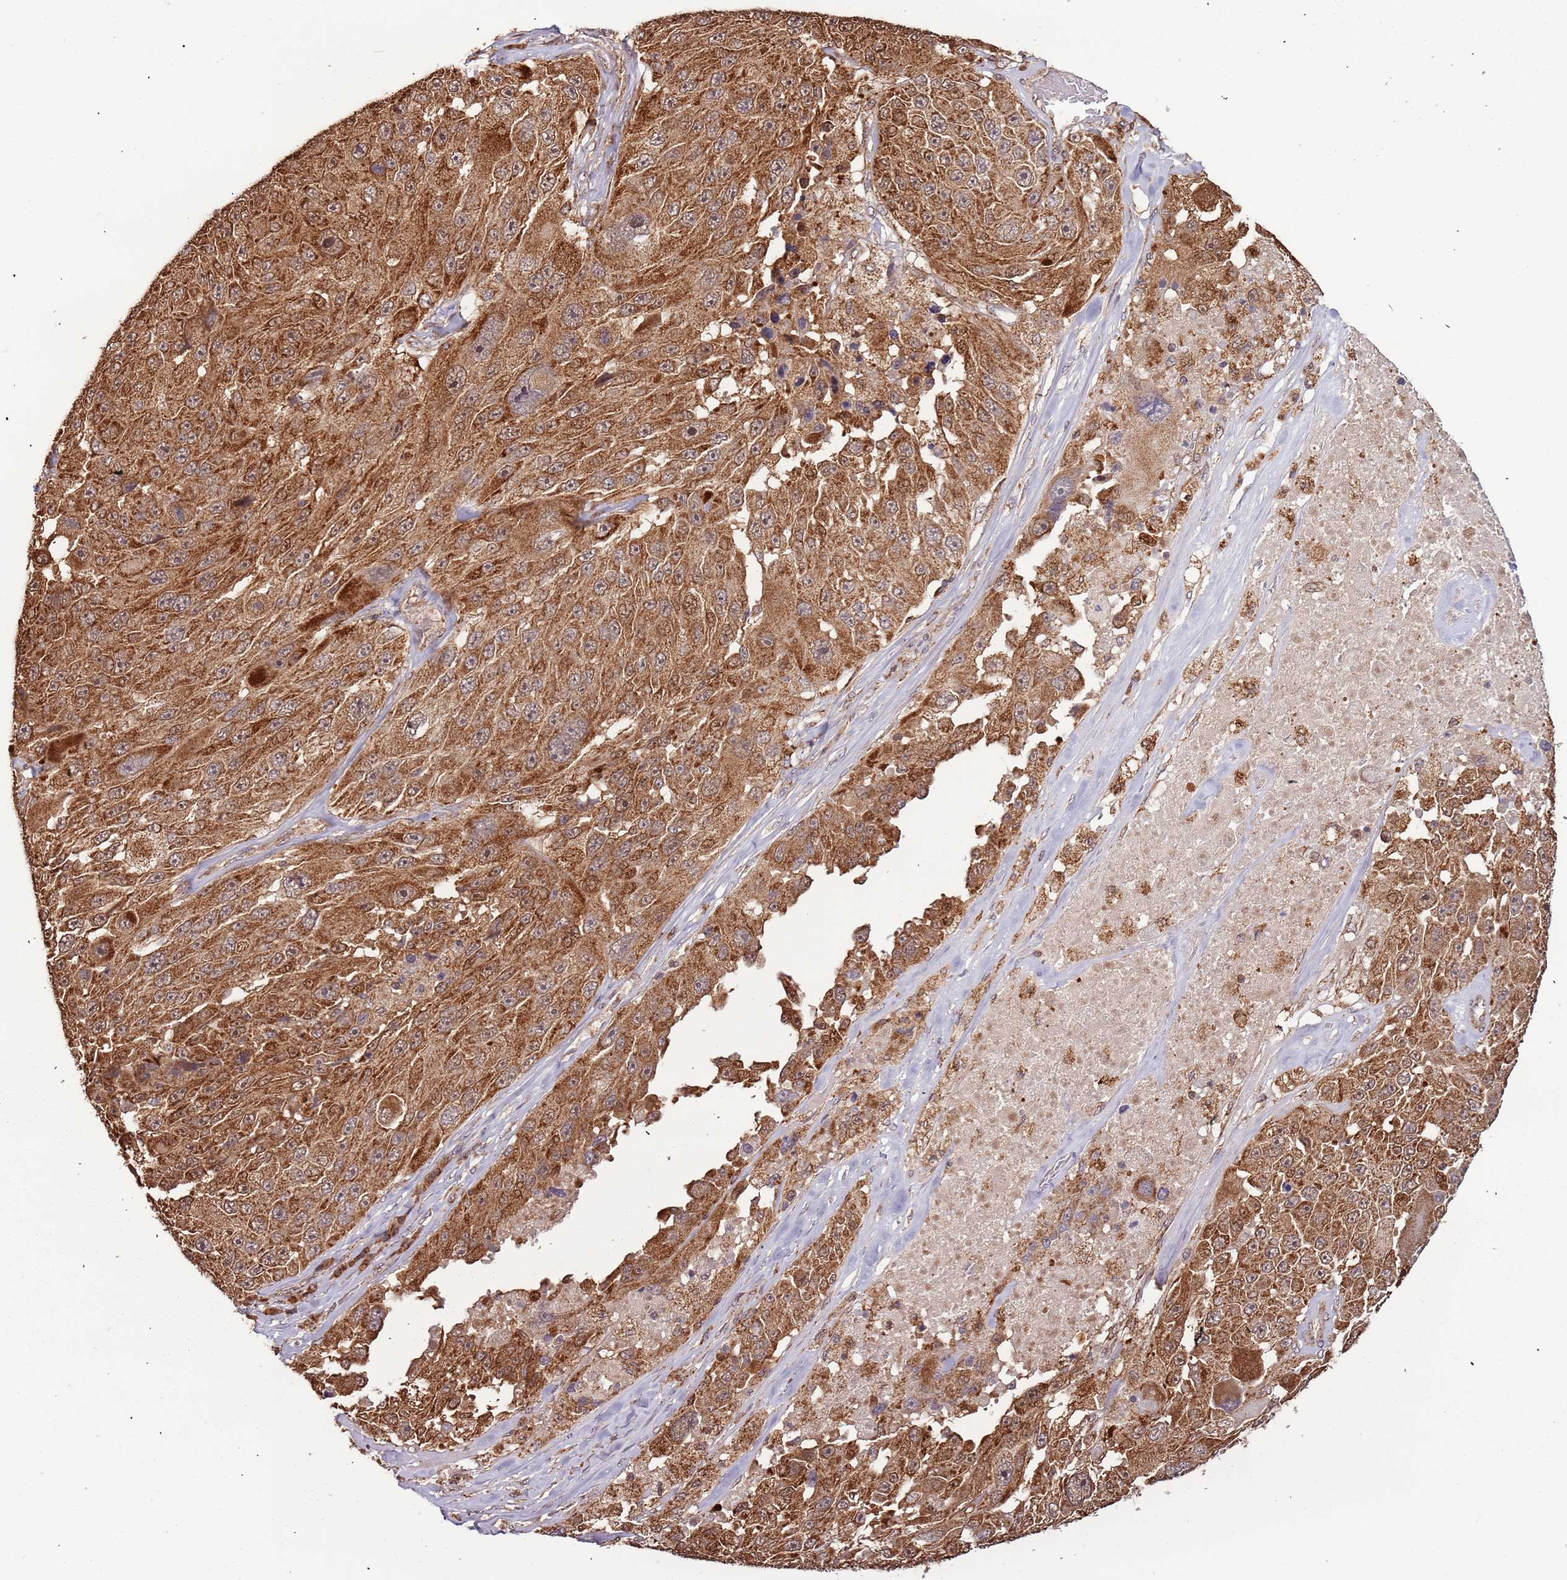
{"staining": {"intensity": "strong", "quantity": ">75%", "location": "cytoplasmic/membranous"}, "tissue": "melanoma", "cell_type": "Tumor cells", "image_type": "cancer", "snomed": [{"axis": "morphology", "description": "Malignant melanoma, Metastatic site"}, {"axis": "topography", "description": "Lymph node"}], "caption": "Malignant melanoma (metastatic site) was stained to show a protein in brown. There is high levels of strong cytoplasmic/membranous positivity in about >75% of tumor cells.", "gene": "IL17RD", "patient": {"sex": "male", "age": 62}}